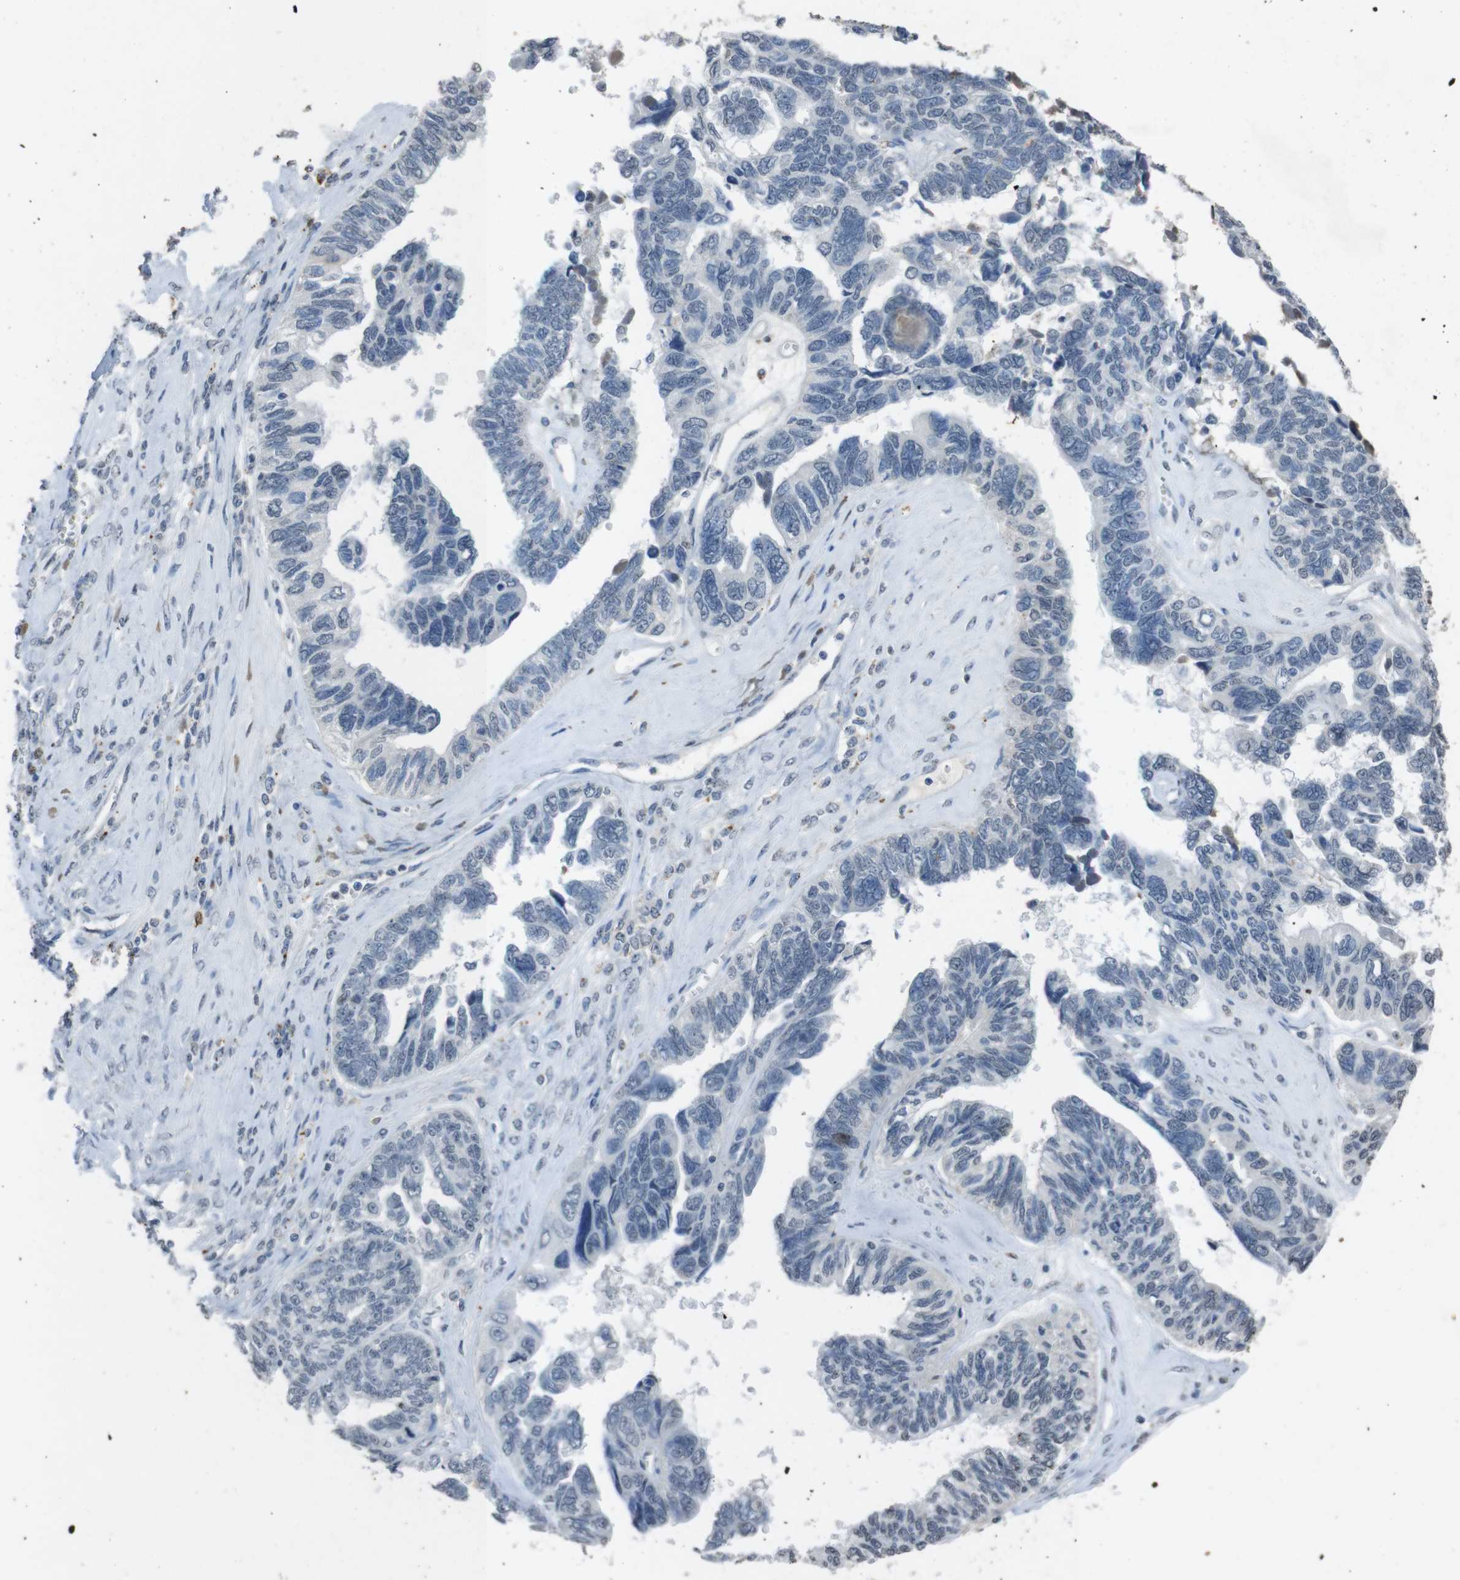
{"staining": {"intensity": "negative", "quantity": "none", "location": "none"}, "tissue": "ovarian cancer", "cell_type": "Tumor cells", "image_type": "cancer", "snomed": [{"axis": "morphology", "description": "Cystadenocarcinoma, serous, NOS"}, {"axis": "topography", "description": "Ovary"}], "caption": "The IHC image has no significant expression in tumor cells of serous cystadenocarcinoma (ovarian) tissue. The staining is performed using DAB (3,3'-diaminobenzidine) brown chromogen with nuclei counter-stained in using hematoxylin.", "gene": "STBD1", "patient": {"sex": "female", "age": 79}}